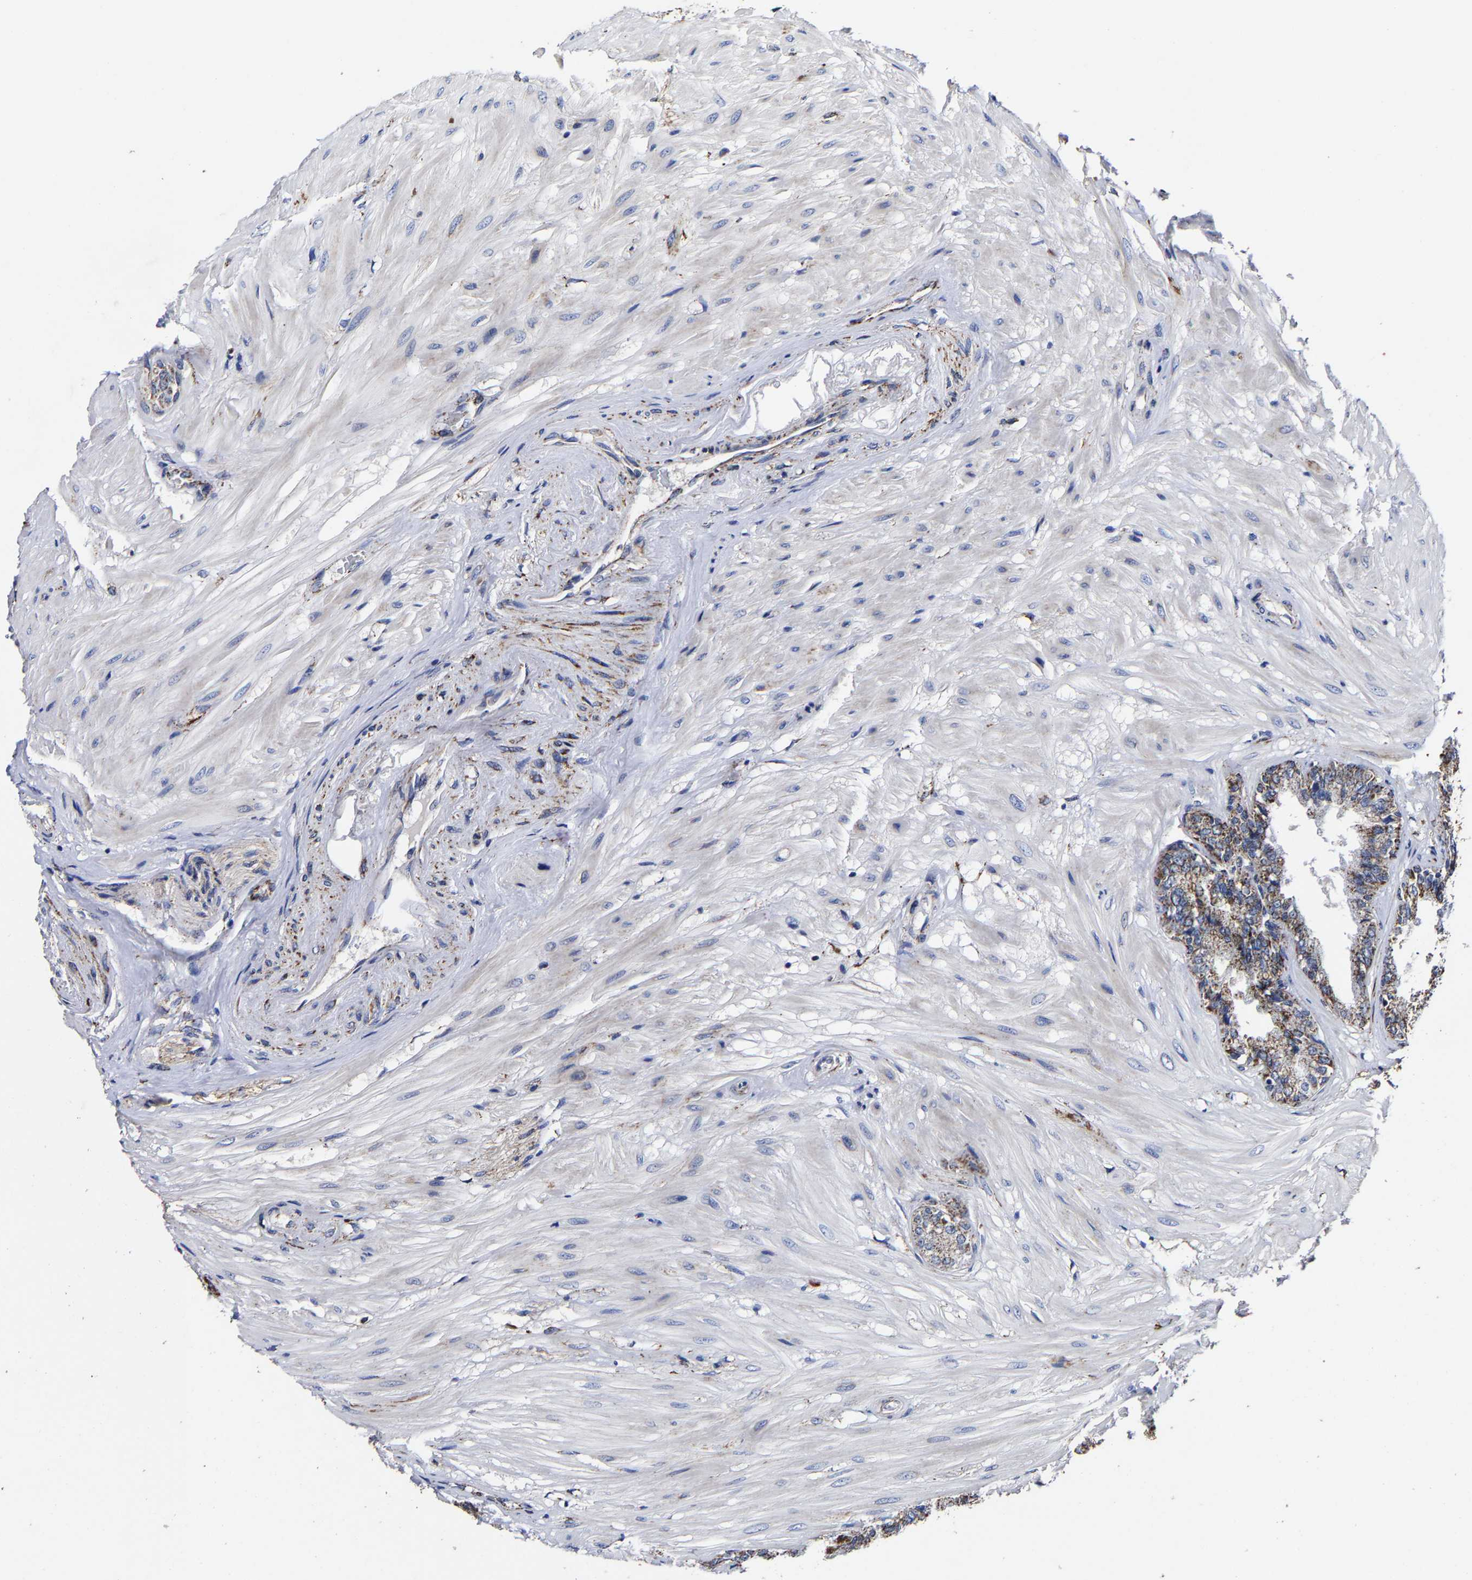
{"staining": {"intensity": "moderate", "quantity": ">75%", "location": "cytoplasmic/membranous"}, "tissue": "seminal vesicle", "cell_type": "Glandular cells", "image_type": "normal", "snomed": [{"axis": "morphology", "description": "Normal tissue, NOS"}, {"axis": "topography", "description": "Seminal veicle"}], "caption": "An image showing moderate cytoplasmic/membranous positivity in about >75% of glandular cells in benign seminal vesicle, as visualized by brown immunohistochemical staining.", "gene": "AASS", "patient": {"sex": "male", "age": 46}}